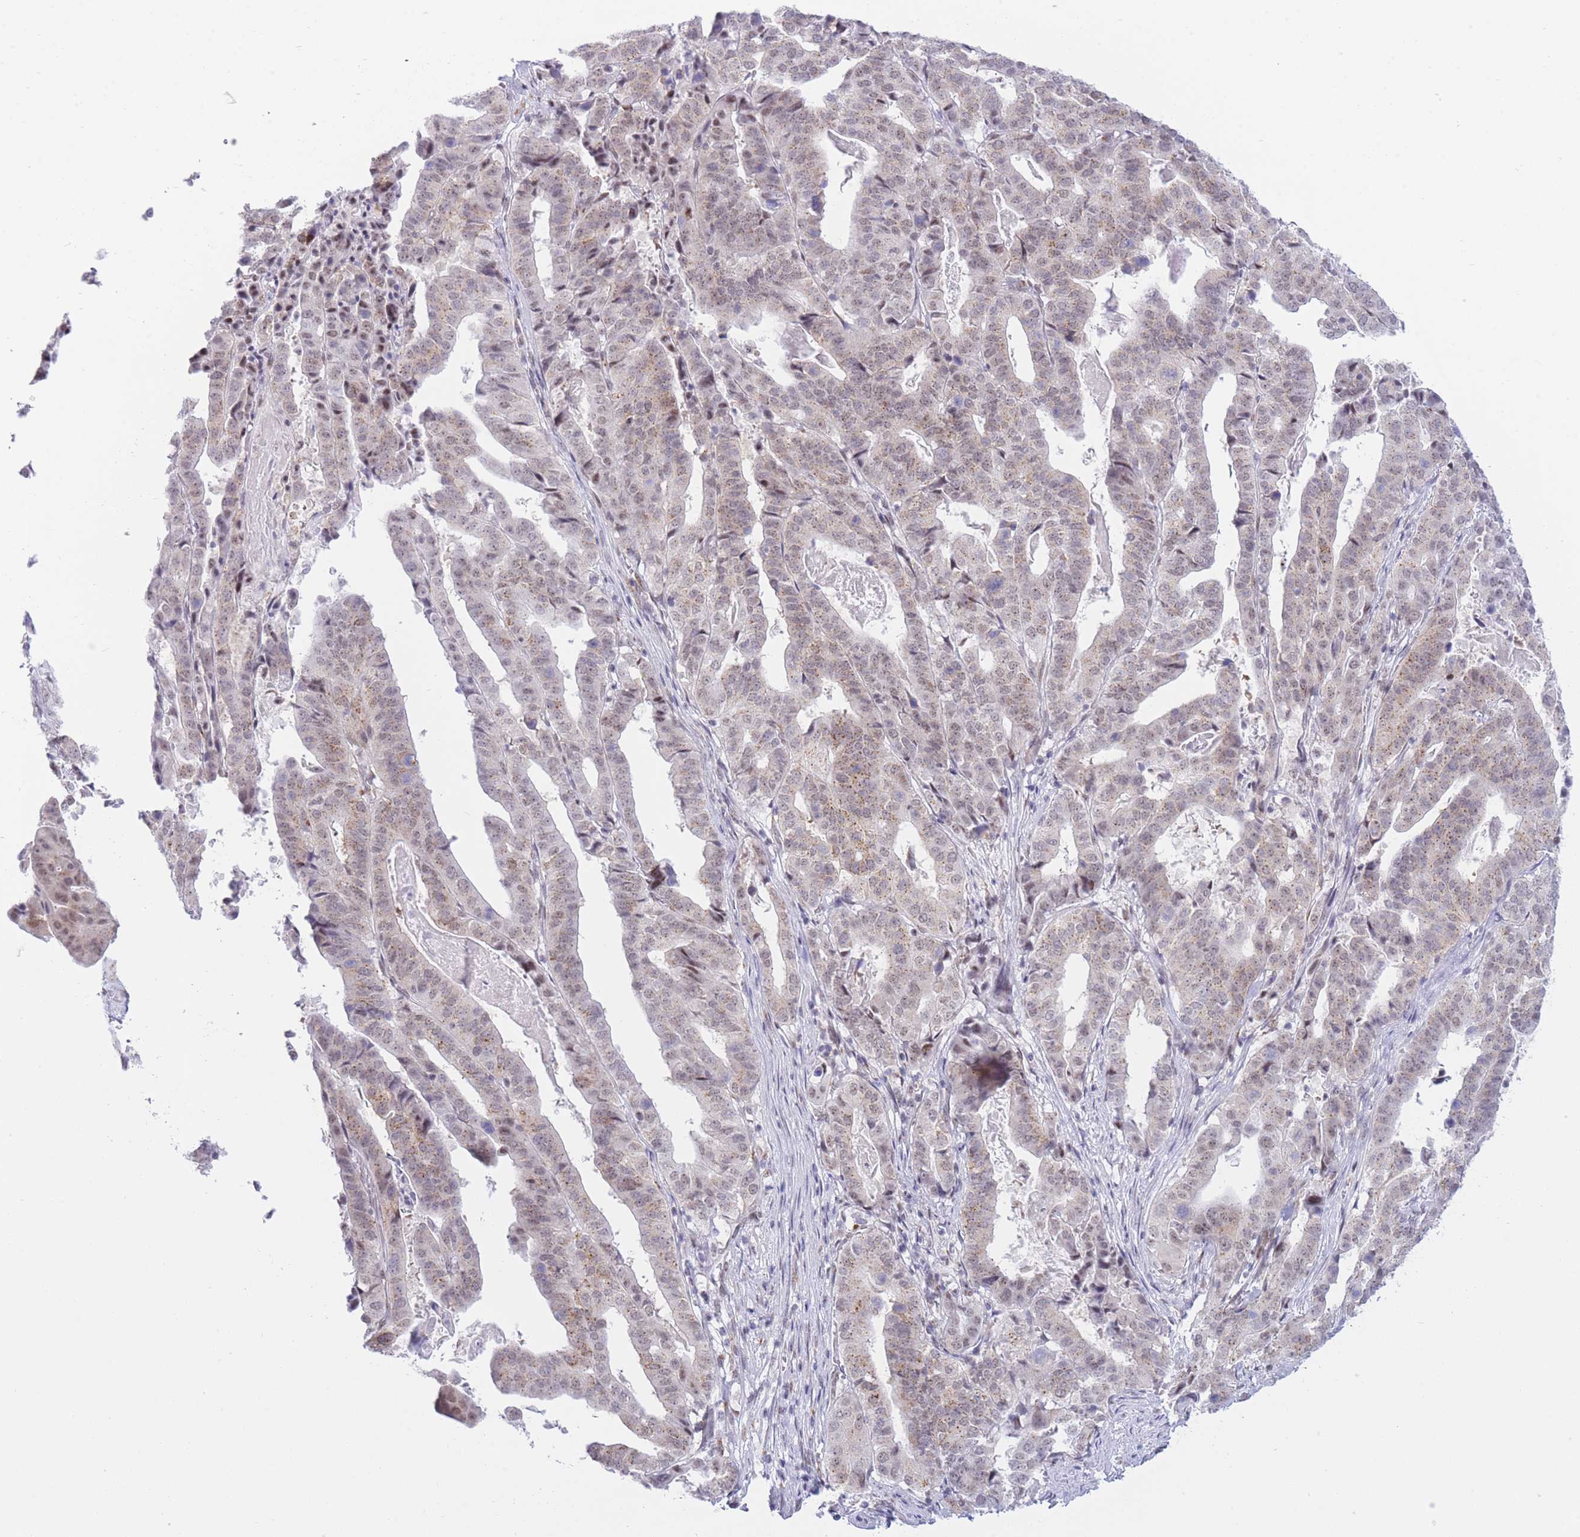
{"staining": {"intensity": "moderate", "quantity": "25%-75%", "location": "cytoplasmic/membranous,nuclear"}, "tissue": "stomach cancer", "cell_type": "Tumor cells", "image_type": "cancer", "snomed": [{"axis": "morphology", "description": "Adenocarcinoma, NOS"}, {"axis": "topography", "description": "Stomach"}], "caption": "Immunohistochemistry photomicrograph of neoplastic tissue: human stomach cancer stained using immunohistochemistry (IHC) demonstrates medium levels of moderate protein expression localized specifically in the cytoplasmic/membranous and nuclear of tumor cells, appearing as a cytoplasmic/membranous and nuclear brown color.", "gene": "INO80C", "patient": {"sex": "male", "age": 48}}